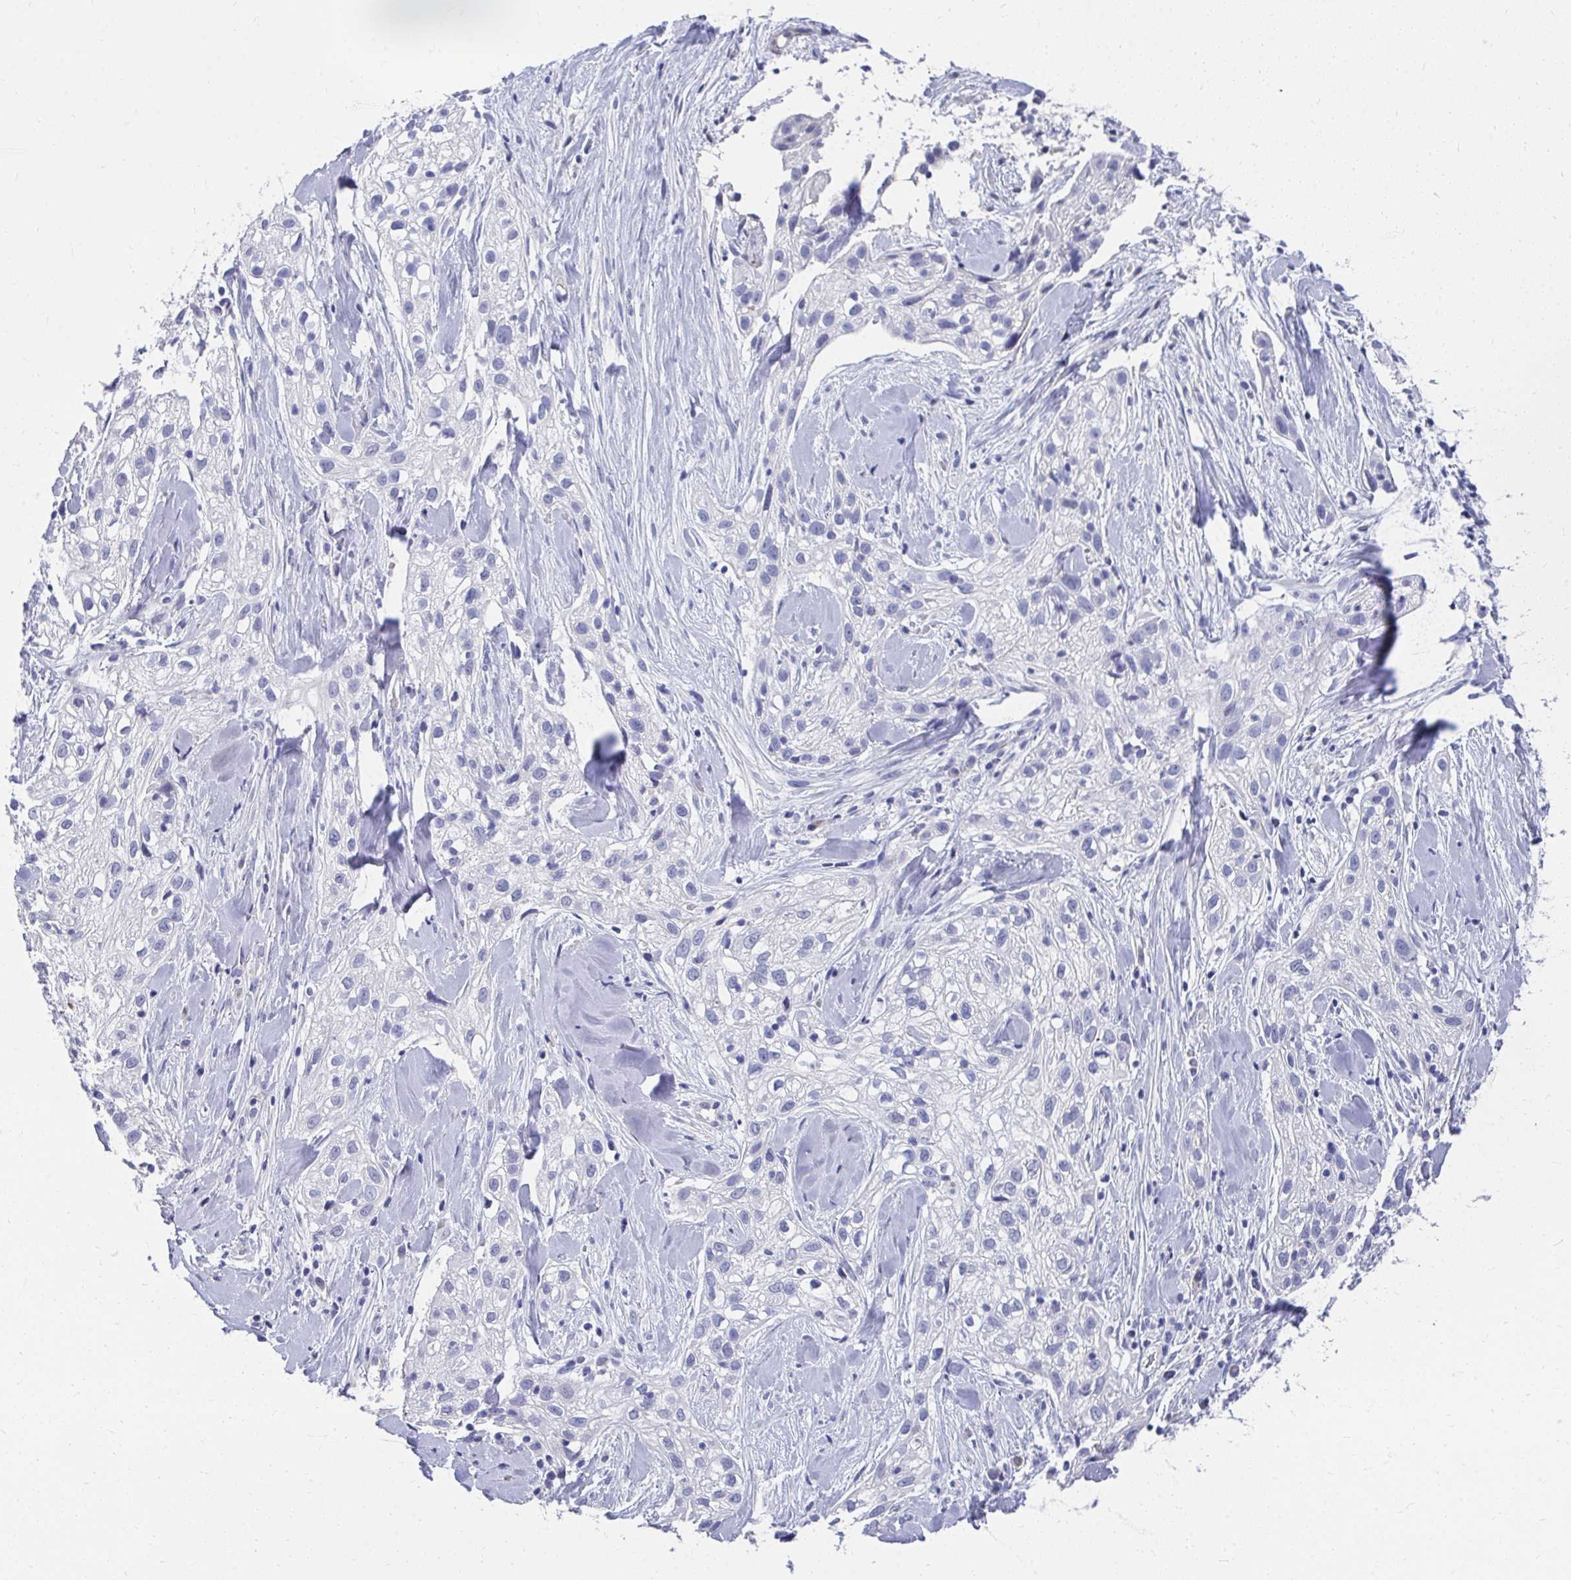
{"staining": {"intensity": "negative", "quantity": "none", "location": "none"}, "tissue": "skin cancer", "cell_type": "Tumor cells", "image_type": "cancer", "snomed": [{"axis": "morphology", "description": "Squamous cell carcinoma, NOS"}, {"axis": "topography", "description": "Skin"}], "caption": "Human skin cancer (squamous cell carcinoma) stained for a protein using IHC reveals no staining in tumor cells.", "gene": "TMPRSS2", "patient": {"sex": "male", "age": 82}}